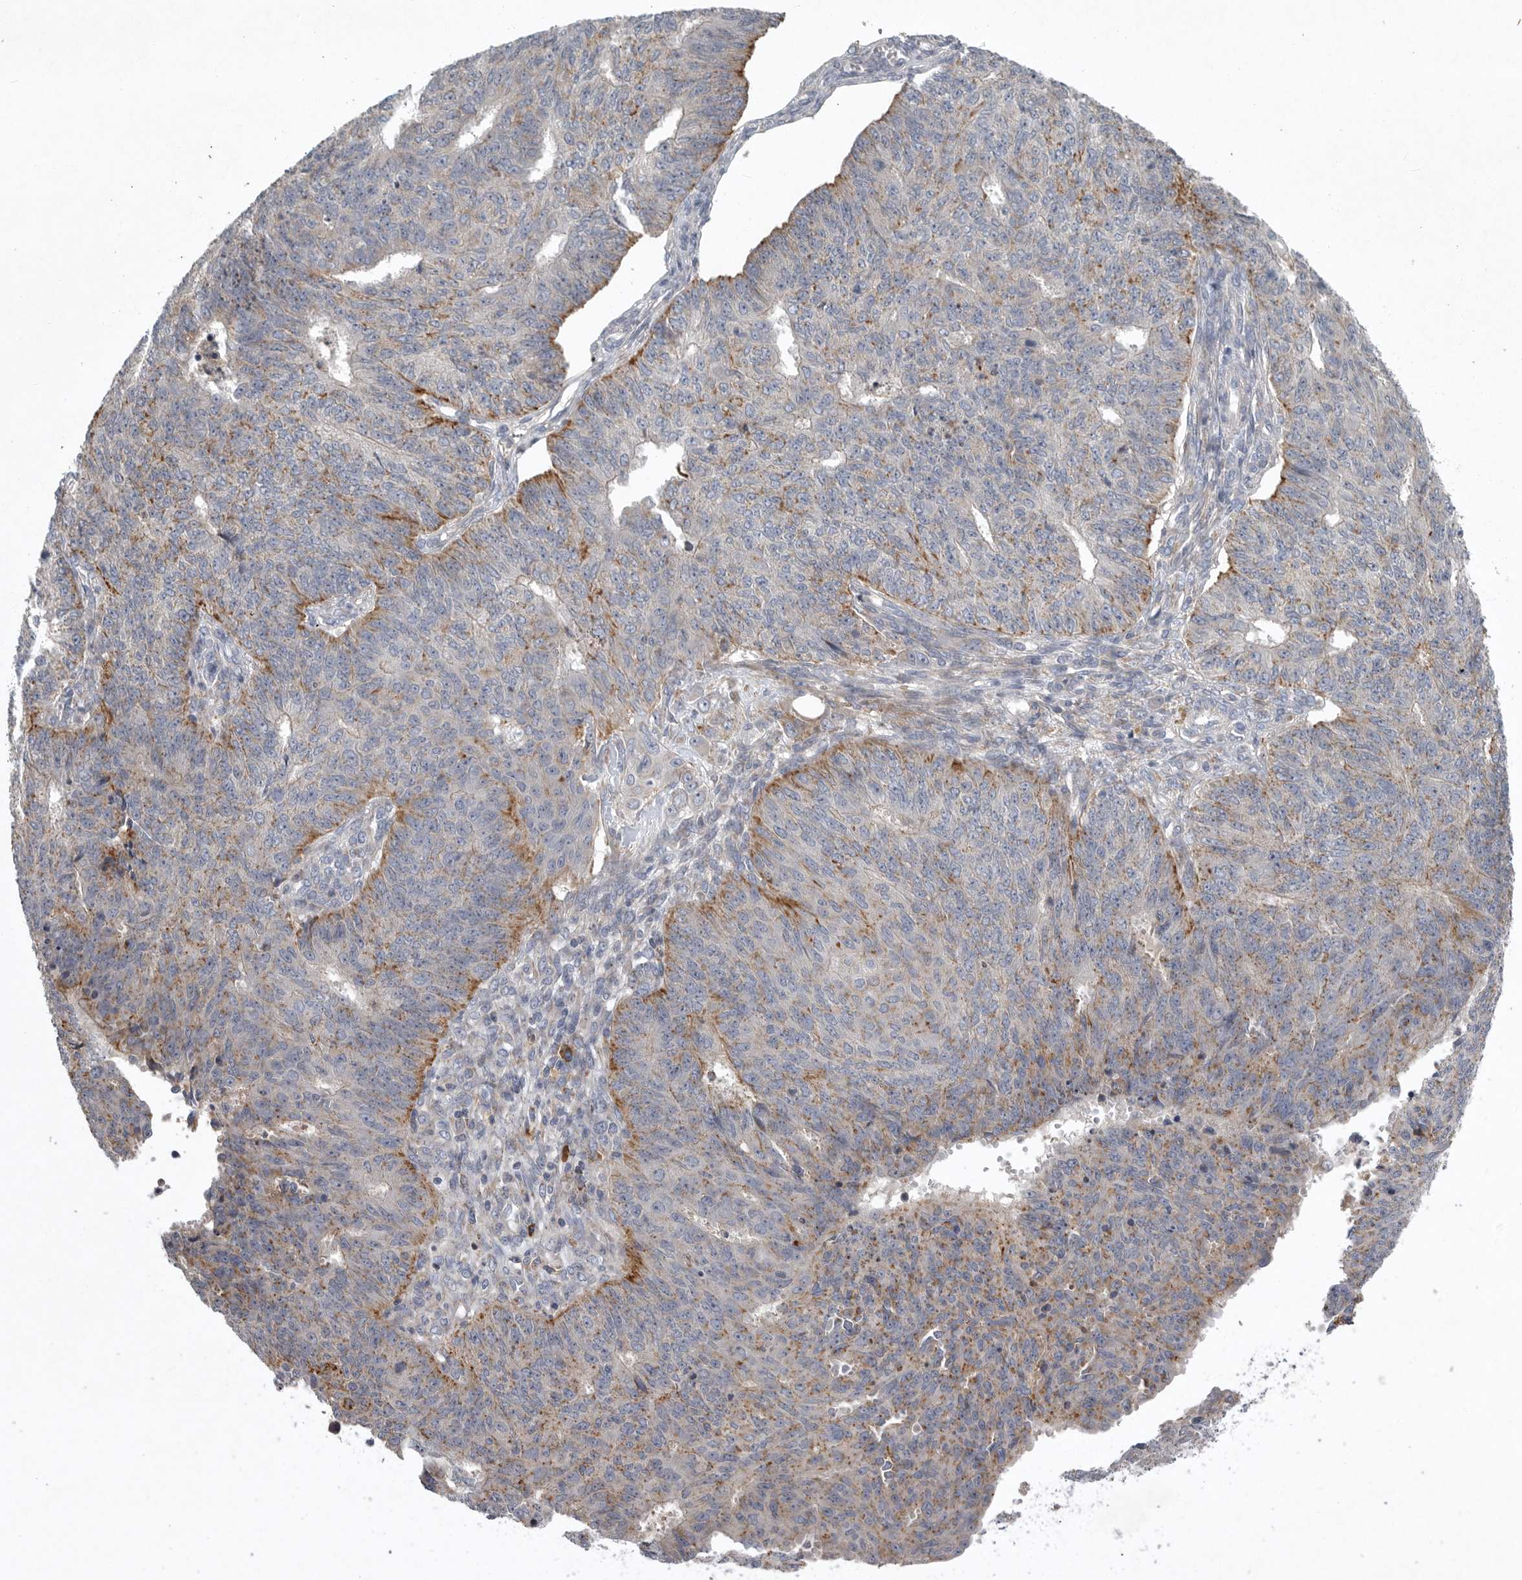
{"staining": {"intensity": "moderate", "quantity": "25%-75%", "location": "cytoplasmic/membranous"}, "tissue": "endometrial cancer", "cell_type": "Tumor cells", "image_type": "cancer", "snomed": [{"axis": "morphology", "description": "Adenocarcinoma, NOS"}, {"axis": "topography", "description": "Endometrium"}], "caption": "This histopathology image demonstrates IHC staining of endometrial adenocarcinoma, with medium moderate cytoplasmic/membranous staining in about 25%-75% of tumor cells.", "gene": "LAMTOR3", "patient": {"sex": "female", "age": 32}}